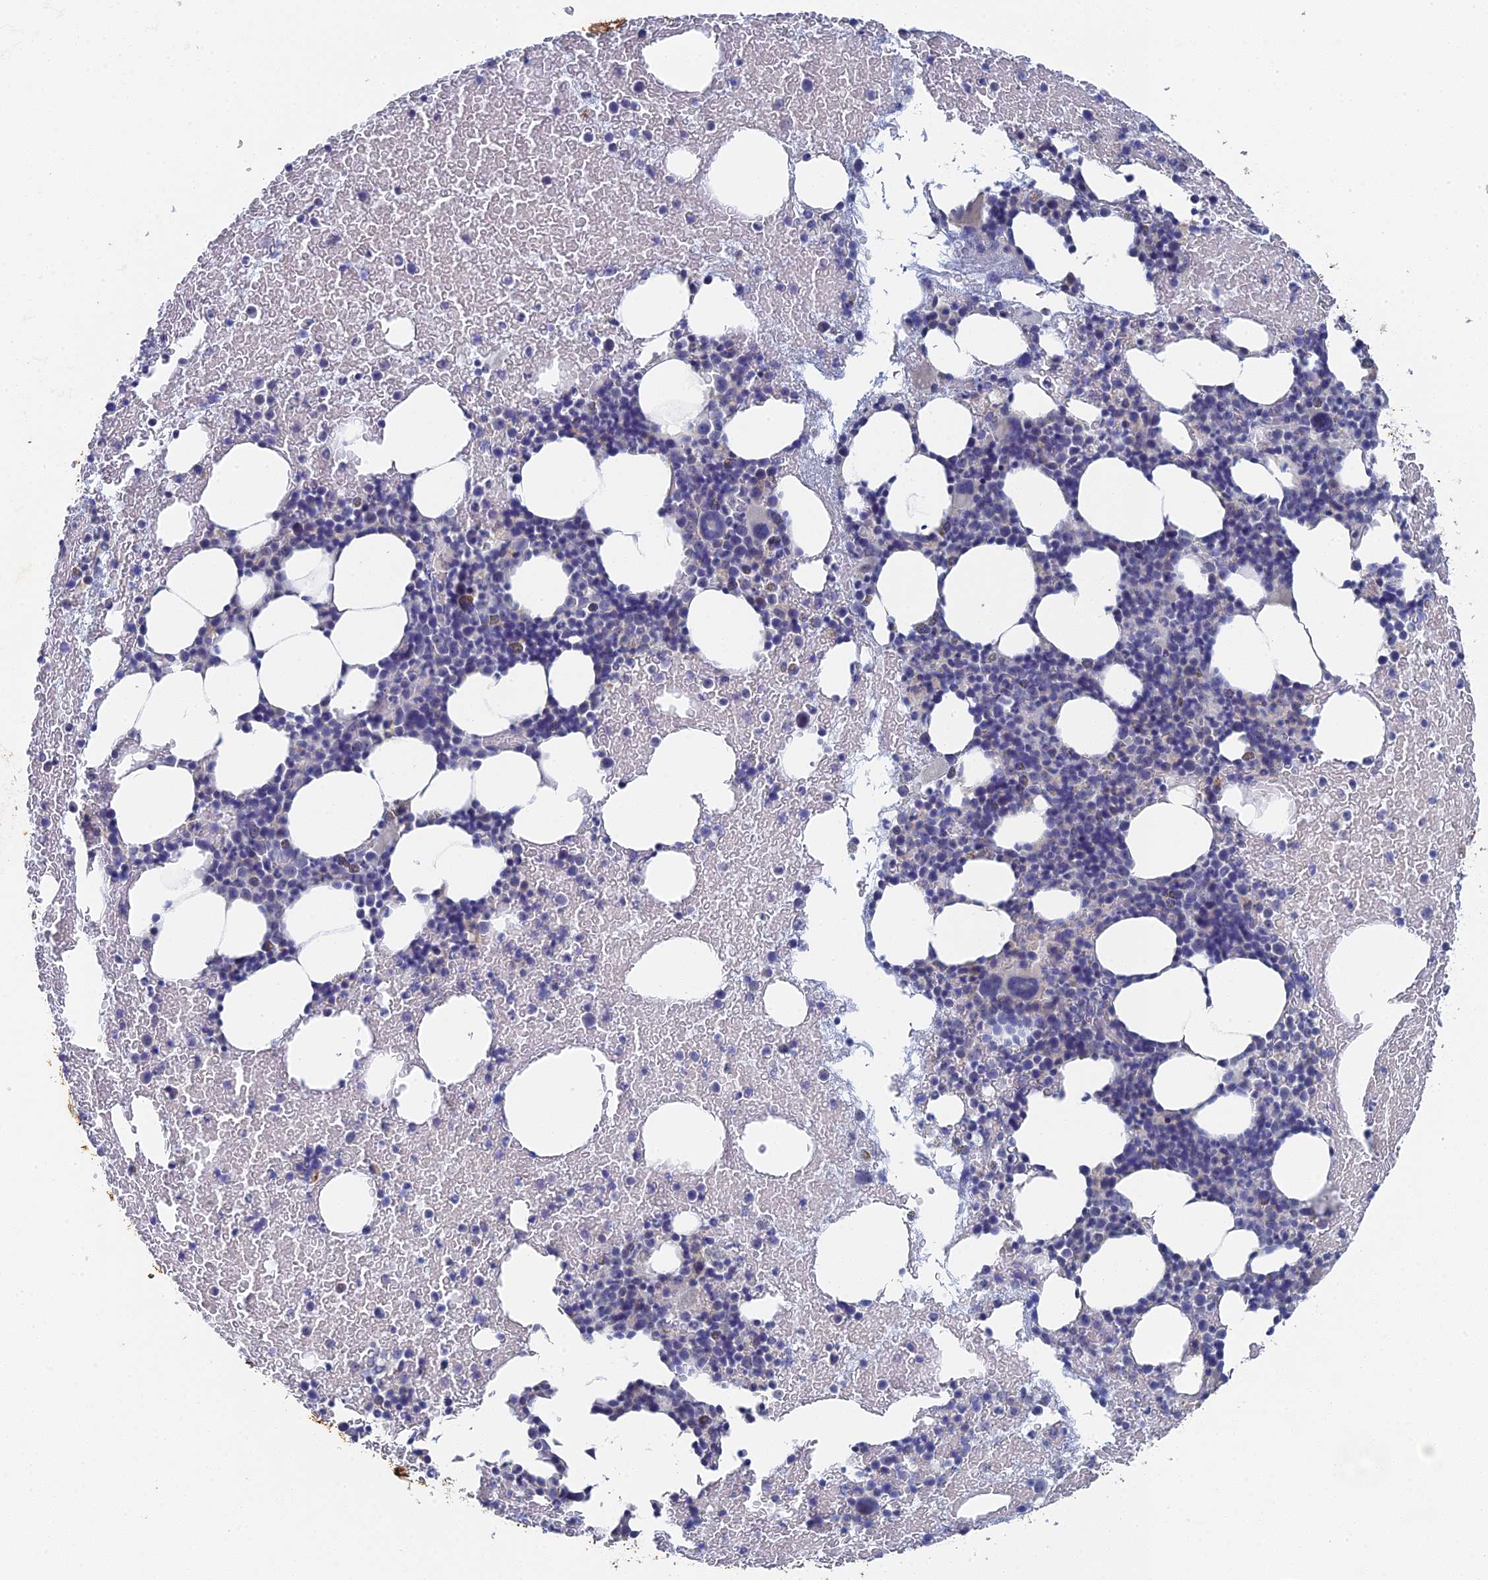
{"staining": {"intensity": "negative", "quantity": "none", "location": "none"}, "tissue": "bone marrow", "cell_type": "Hematopoietic cells", "image_type": "normal", "snomed": [{"axis": "morphology", "description": "Normal tissue, NOS"}, {"axis": "topography", "description": "Bone marrow"}], "caption": "This is a micrograph of immunohistochemistry (IHC) staining of unremarkable bone marrow, which shows no expression in hematopoietic cells. Brightfield microscopy of immunohistochemistry (IHC) stained with DAB (3,3'-diaminobenzidine) (brown) and hematoxylin (blue), captured at high magnification.", "gene": "SRFBP1", "patient": {"sex": "male", "age": 57}}